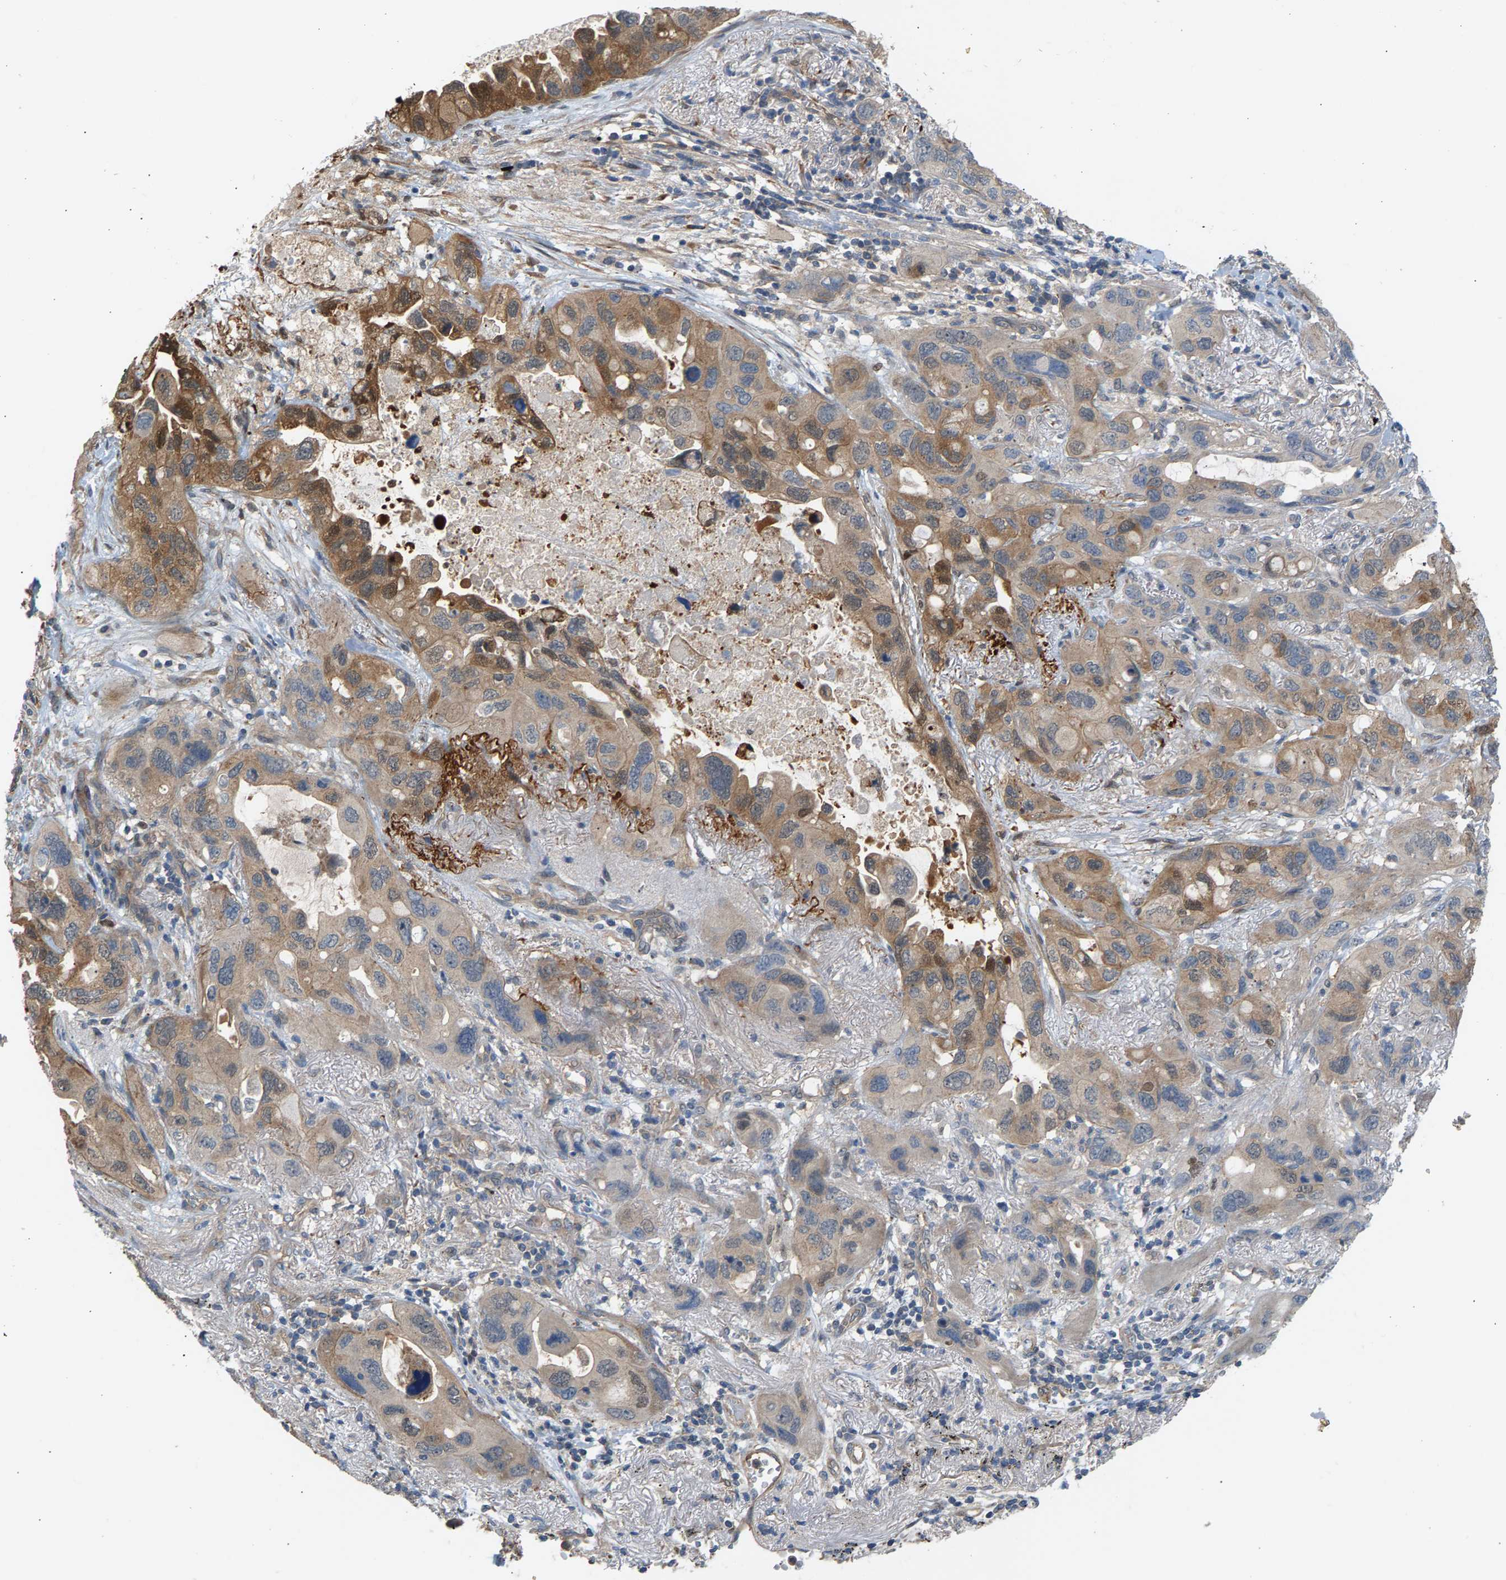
{"staining": {"intensity": "moderate", "quantity": "25%-75%", "location": "cytoplasmic/membranous"}, "tissue": "lung cancer", "cell_type": "Tumor cells", "image_type": "cancer", "snomed": [{"axis": "morphology", "description": "Squamous cell carcinoma, NOS"}, {"axis": "topography", "description": "Lung"}], "caption": "Immunohistochemical staining of human lung squamous cell carcinoma displays medium levels of moderate cytoplasmic/membranous expression in approximately 25%-75% of tumor cells. (IHC, brightfield microscopy, high magnification).", "gene": "KRTAP27-1", "patient": {"sex": "female", "age": 73}}